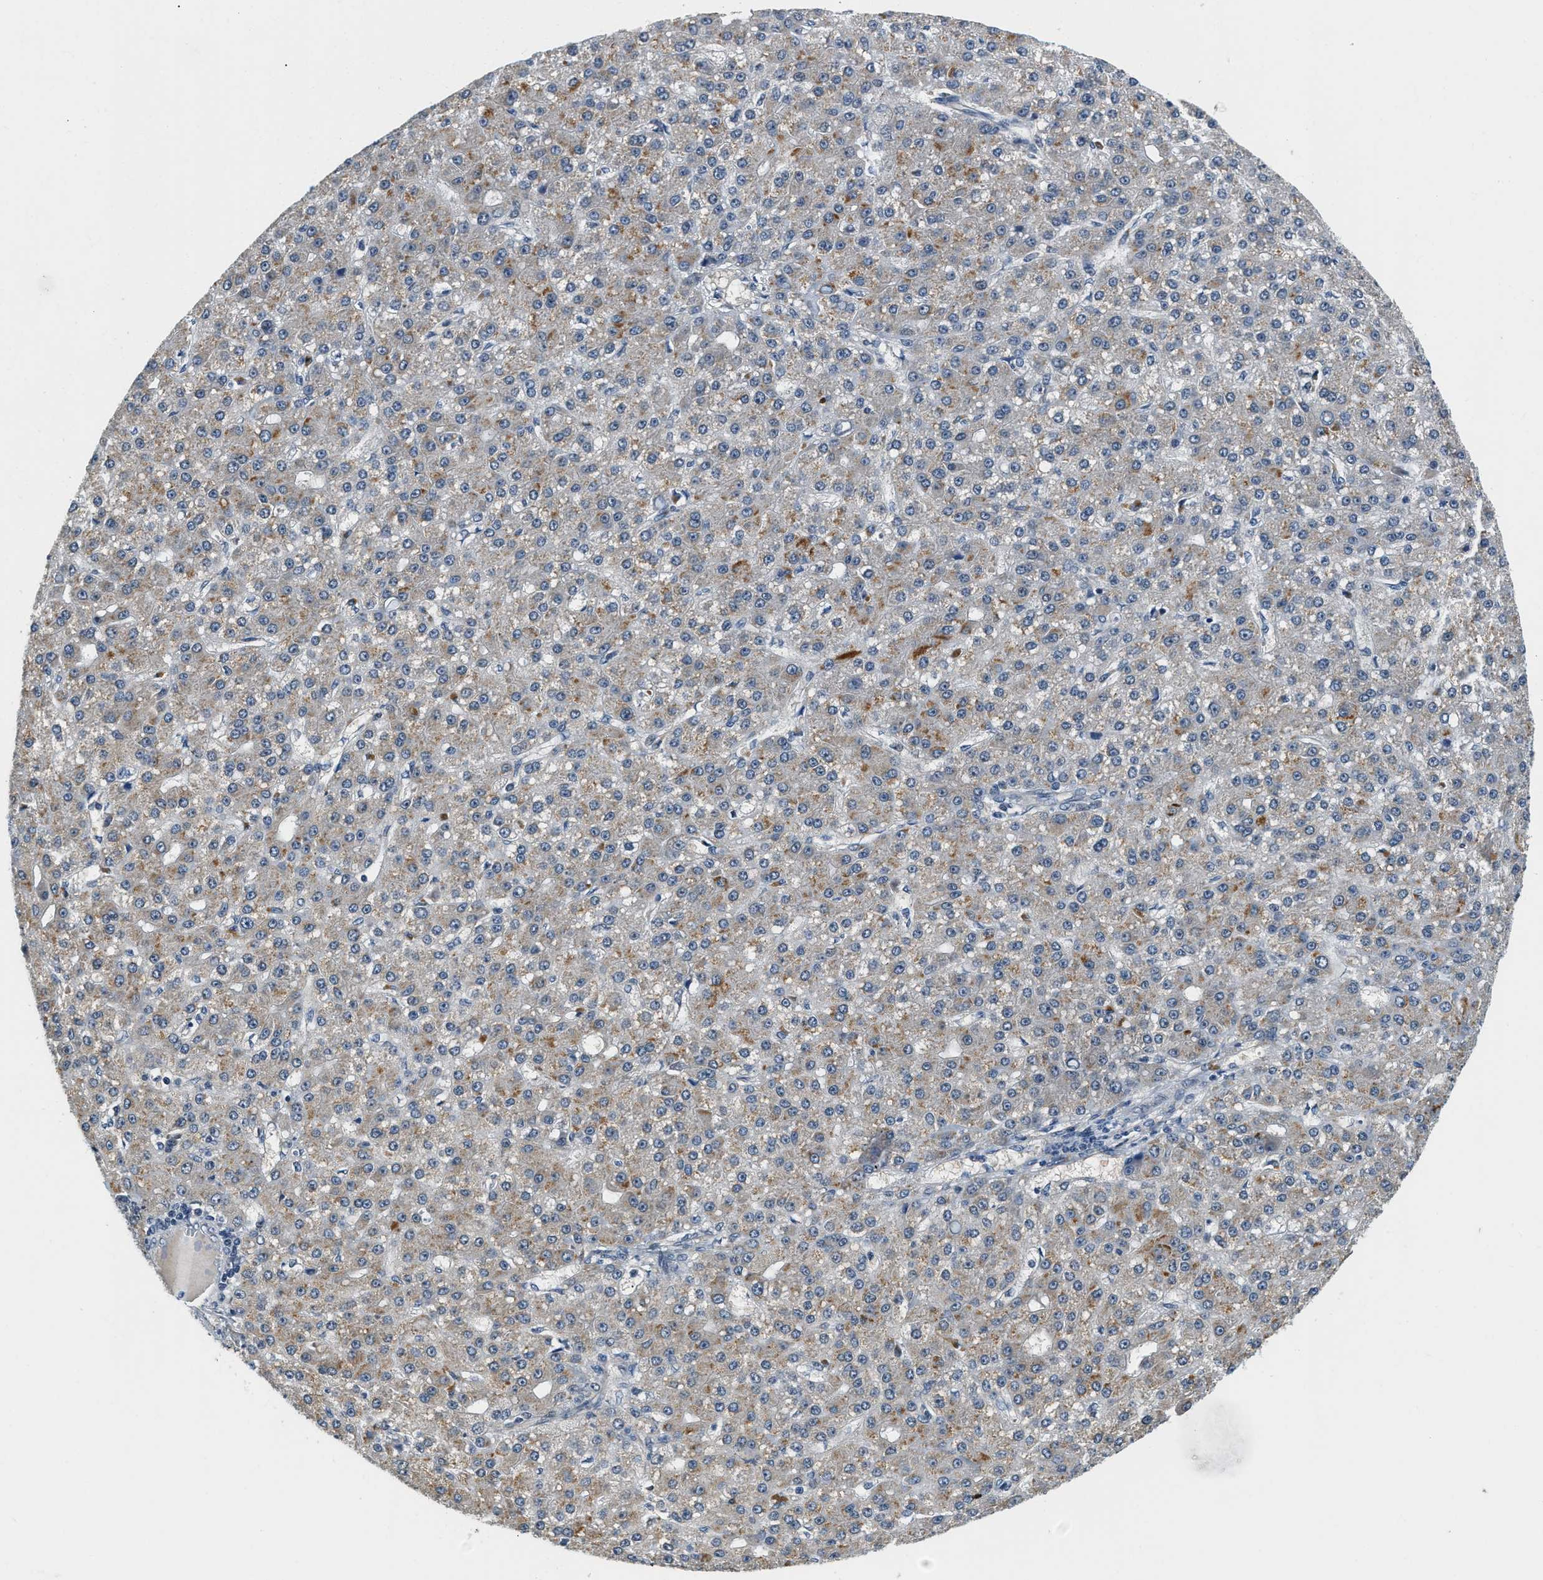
{"staining": {"intensity": "negative", "quantity": "none", "location": "none"}, "tissue": "liver cancer", "cell_type": "Tumor cells", "image_type": "cancer", "snomed": [{"axis": "morphology", "description": "Carcinoma, Hepatocellular, NOS"}, {"axis": "topography", "description": "Liver"}], "caption": "Immunohistochemistry (IHC) photomicrograph of neoplastic tissue: human liver cancer (hepatocellular carcinoma) stained with DAB (3,3'-diaminobenzidine) exhibits no significant protein positivity in tumor cells.", "gene": "YAE1", "patient": {"sex": "male", "age": 67}}